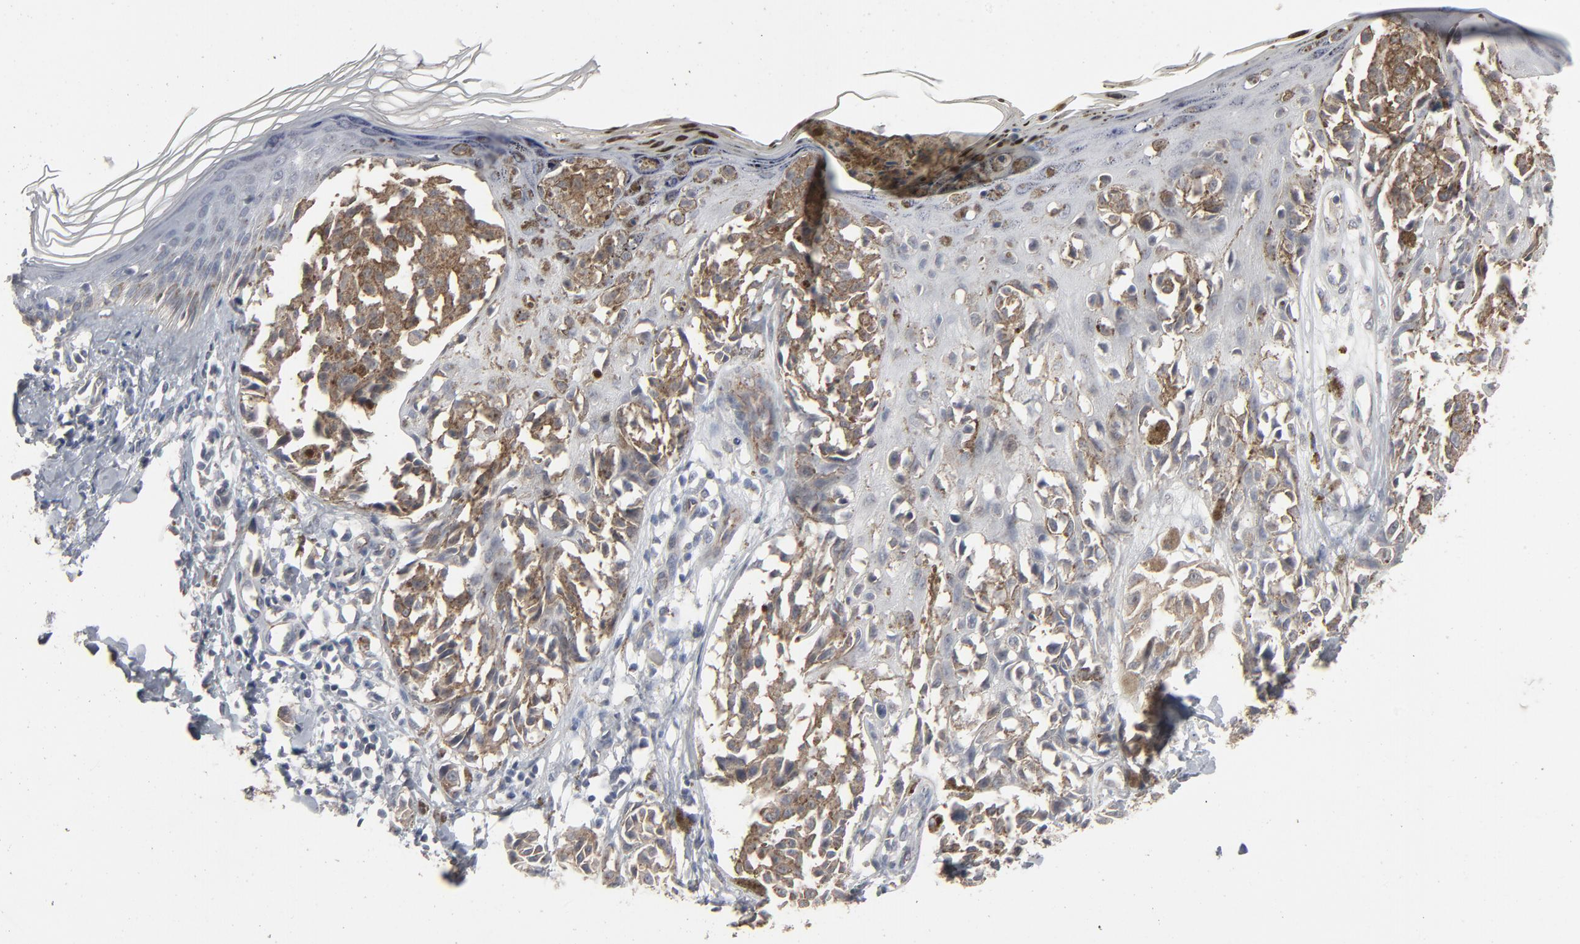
{"staining": {"intensity": "moderate", "quantity": ">75%", "location": "cytoplasmic/membranous"}, "tissue": "melanoma", "cell_type": "Tumor cells", "image_type": "cancer", "snomed": [{"axis": "morphology", "description": "Malignant melanoma, NOS"}, {"axis": "topography", "description": "Skin"}], "caption": "A brown stain labels moderate cytoplasmic/membranous positivity of a protein in human melanoma tumor cells.", "gene": "JAM3", "patient": {"sex": "female", "age": 38}}